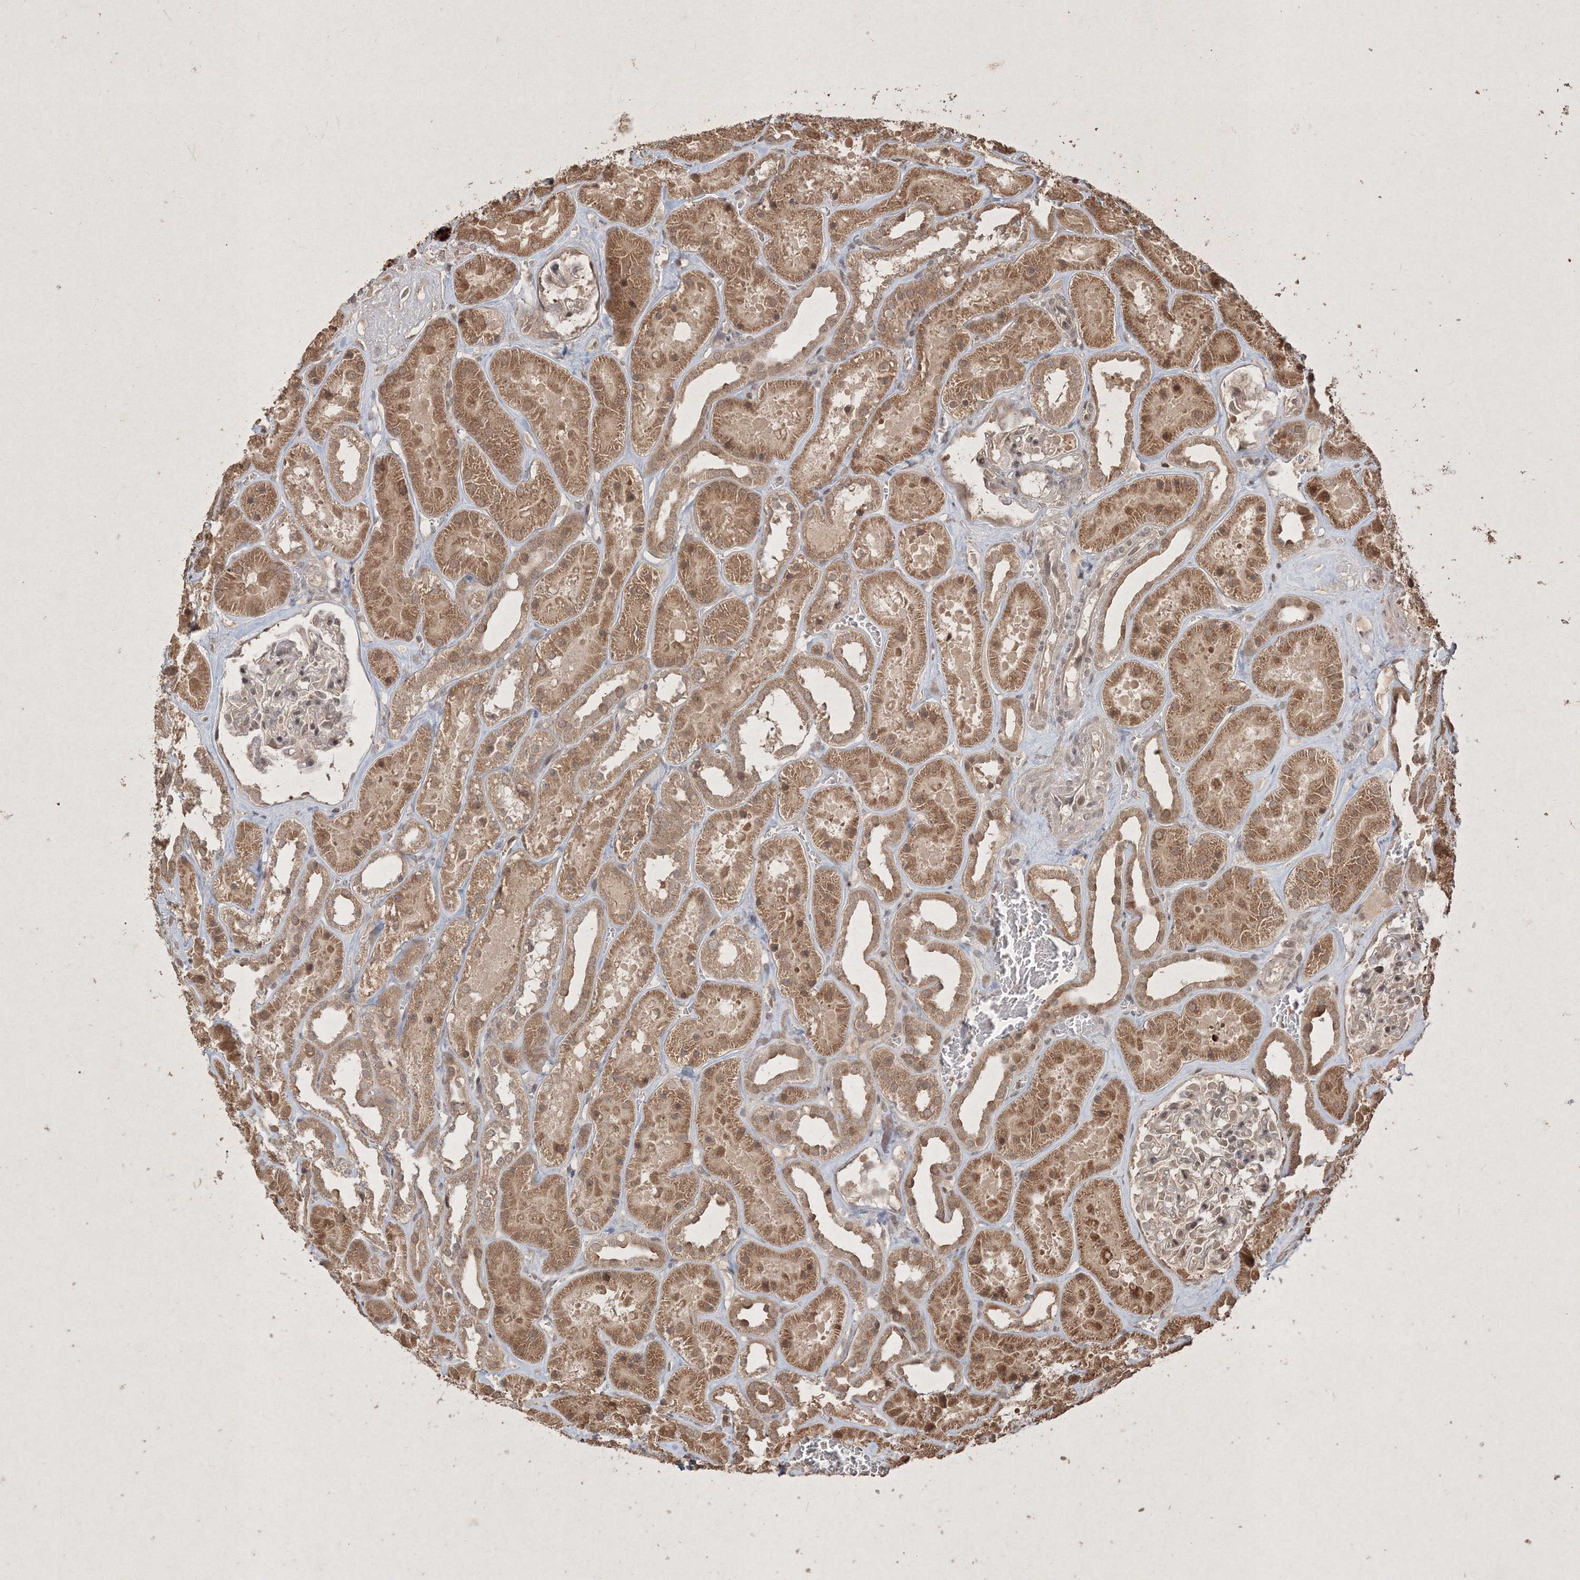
{"staining": {"intensity": "weak", "quantity": "25%-75%", "location": "cytoplasmic/membranous"}, "tissue": "kidney", "cell_type": "Cells in glomeruli", "image_type": "normal", "snomed": [{"axis": "morphology", "description": "Normal tissue, NOS"}, {"axis": "topography", "description": "Kidney"}], "caption": "A brown stain labels weak cytoplasmic/membranous expression of a protein in cells in glomeruli of normal kidney.", "gene": "PELI3", "patient": {"sex": "female", "age": 41}}